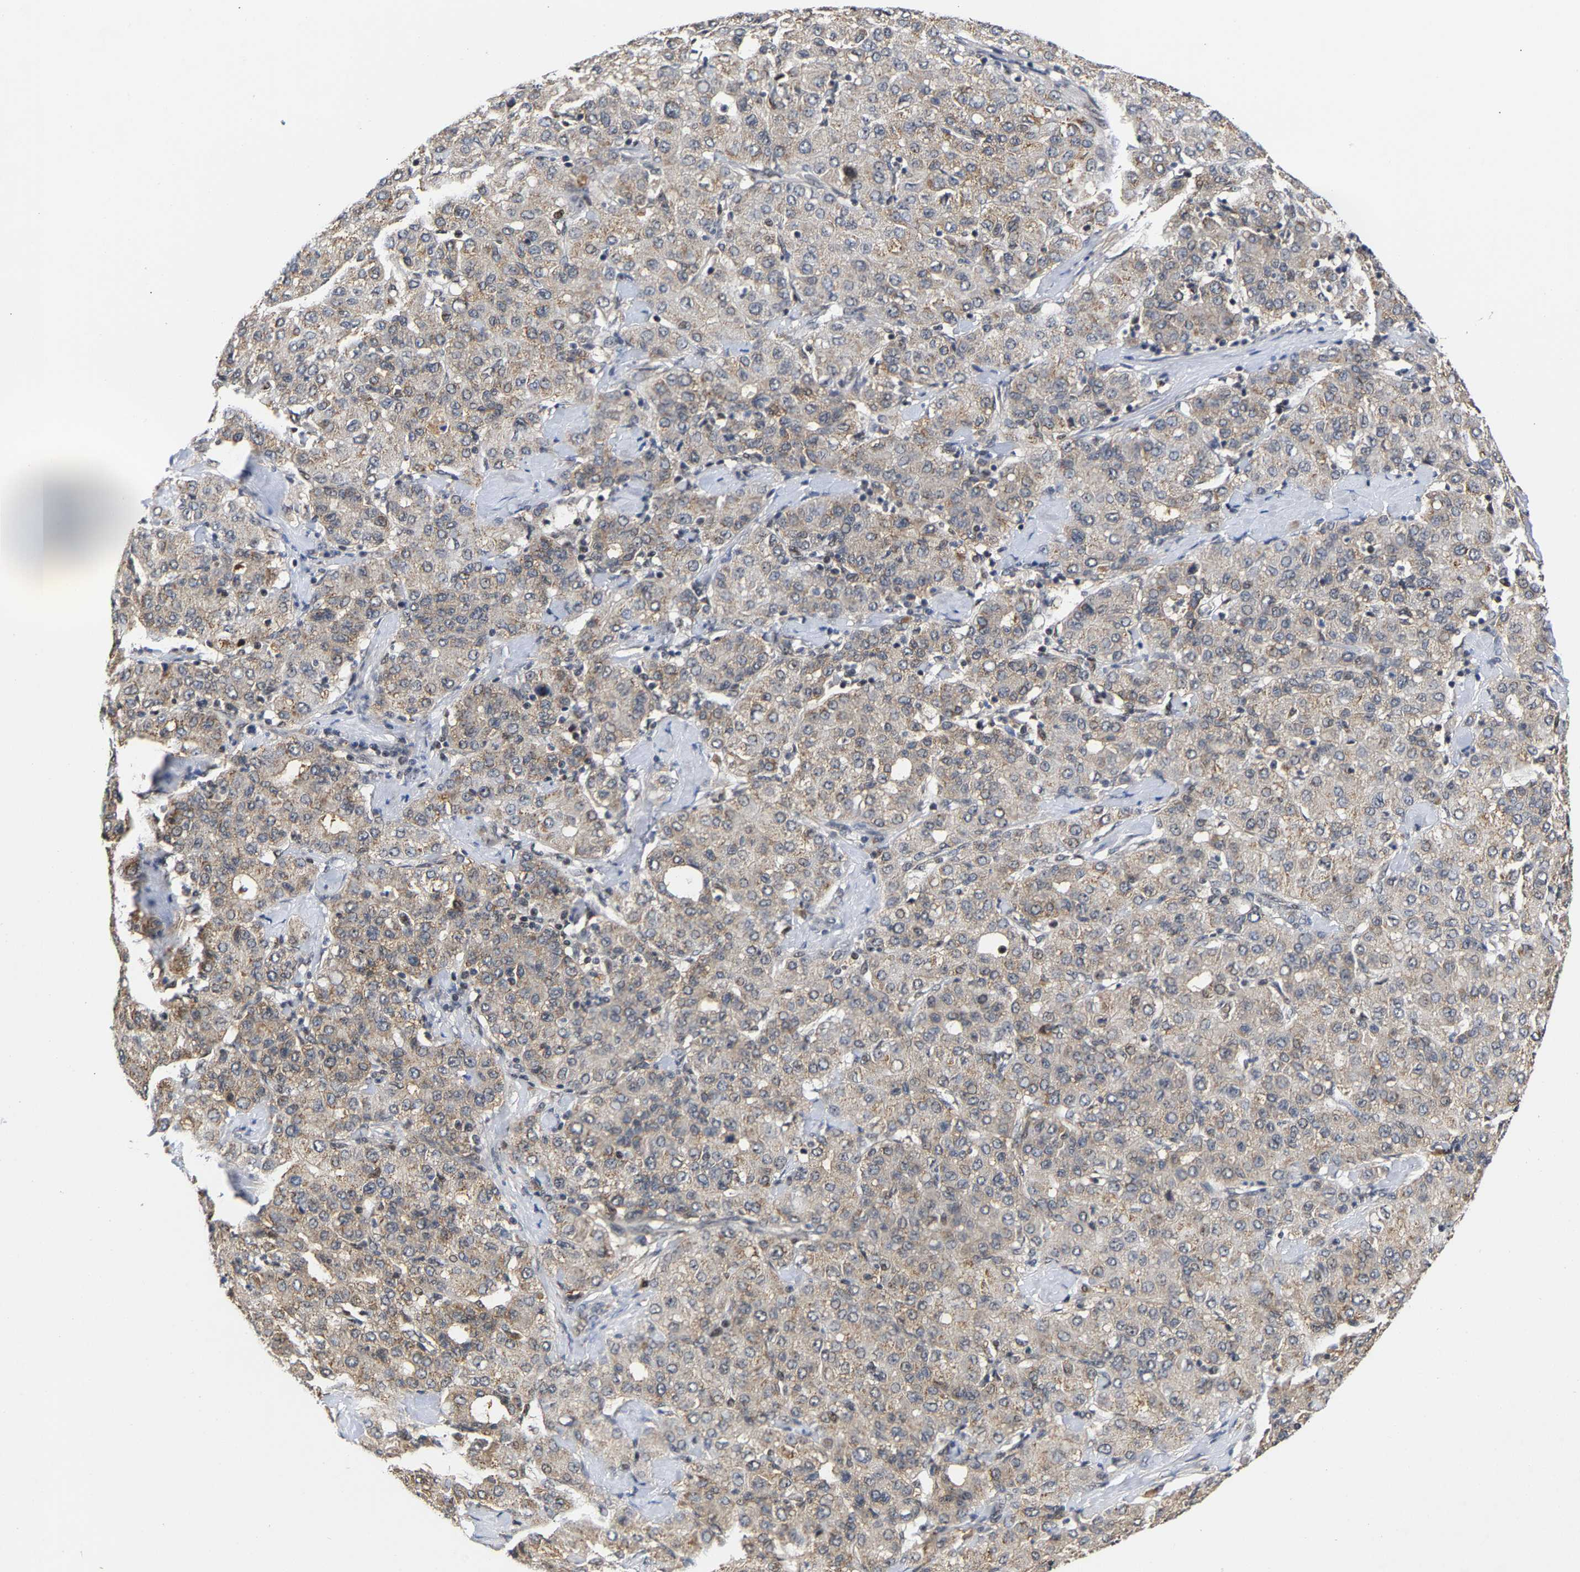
{"staining": {"intensity": "weak", "quantity": "<25%", "location": "cytoplasmic/membranous"}, "tissue": "liver cancer", "cell_type": "Tumor cells", "image_type": "cancer", "snomed": [{"axis": "morphology", "description": "Carcinoma, Hepatocellular, NOS"}, {"axis": "topography", "description": "Liver"}], "caption": "Immunohistochemistry (IHC) micrograph of neoplastic tissue: human liver cancer stained with DAB displays no significant protein positivity in tumor cells. (DAB (3,3'-diaminobenzidine) IHC visualized using brightfield microscopy, high magnification).", "gene": "CLIP2", "patient": {"sex": "male", "age": 65}}